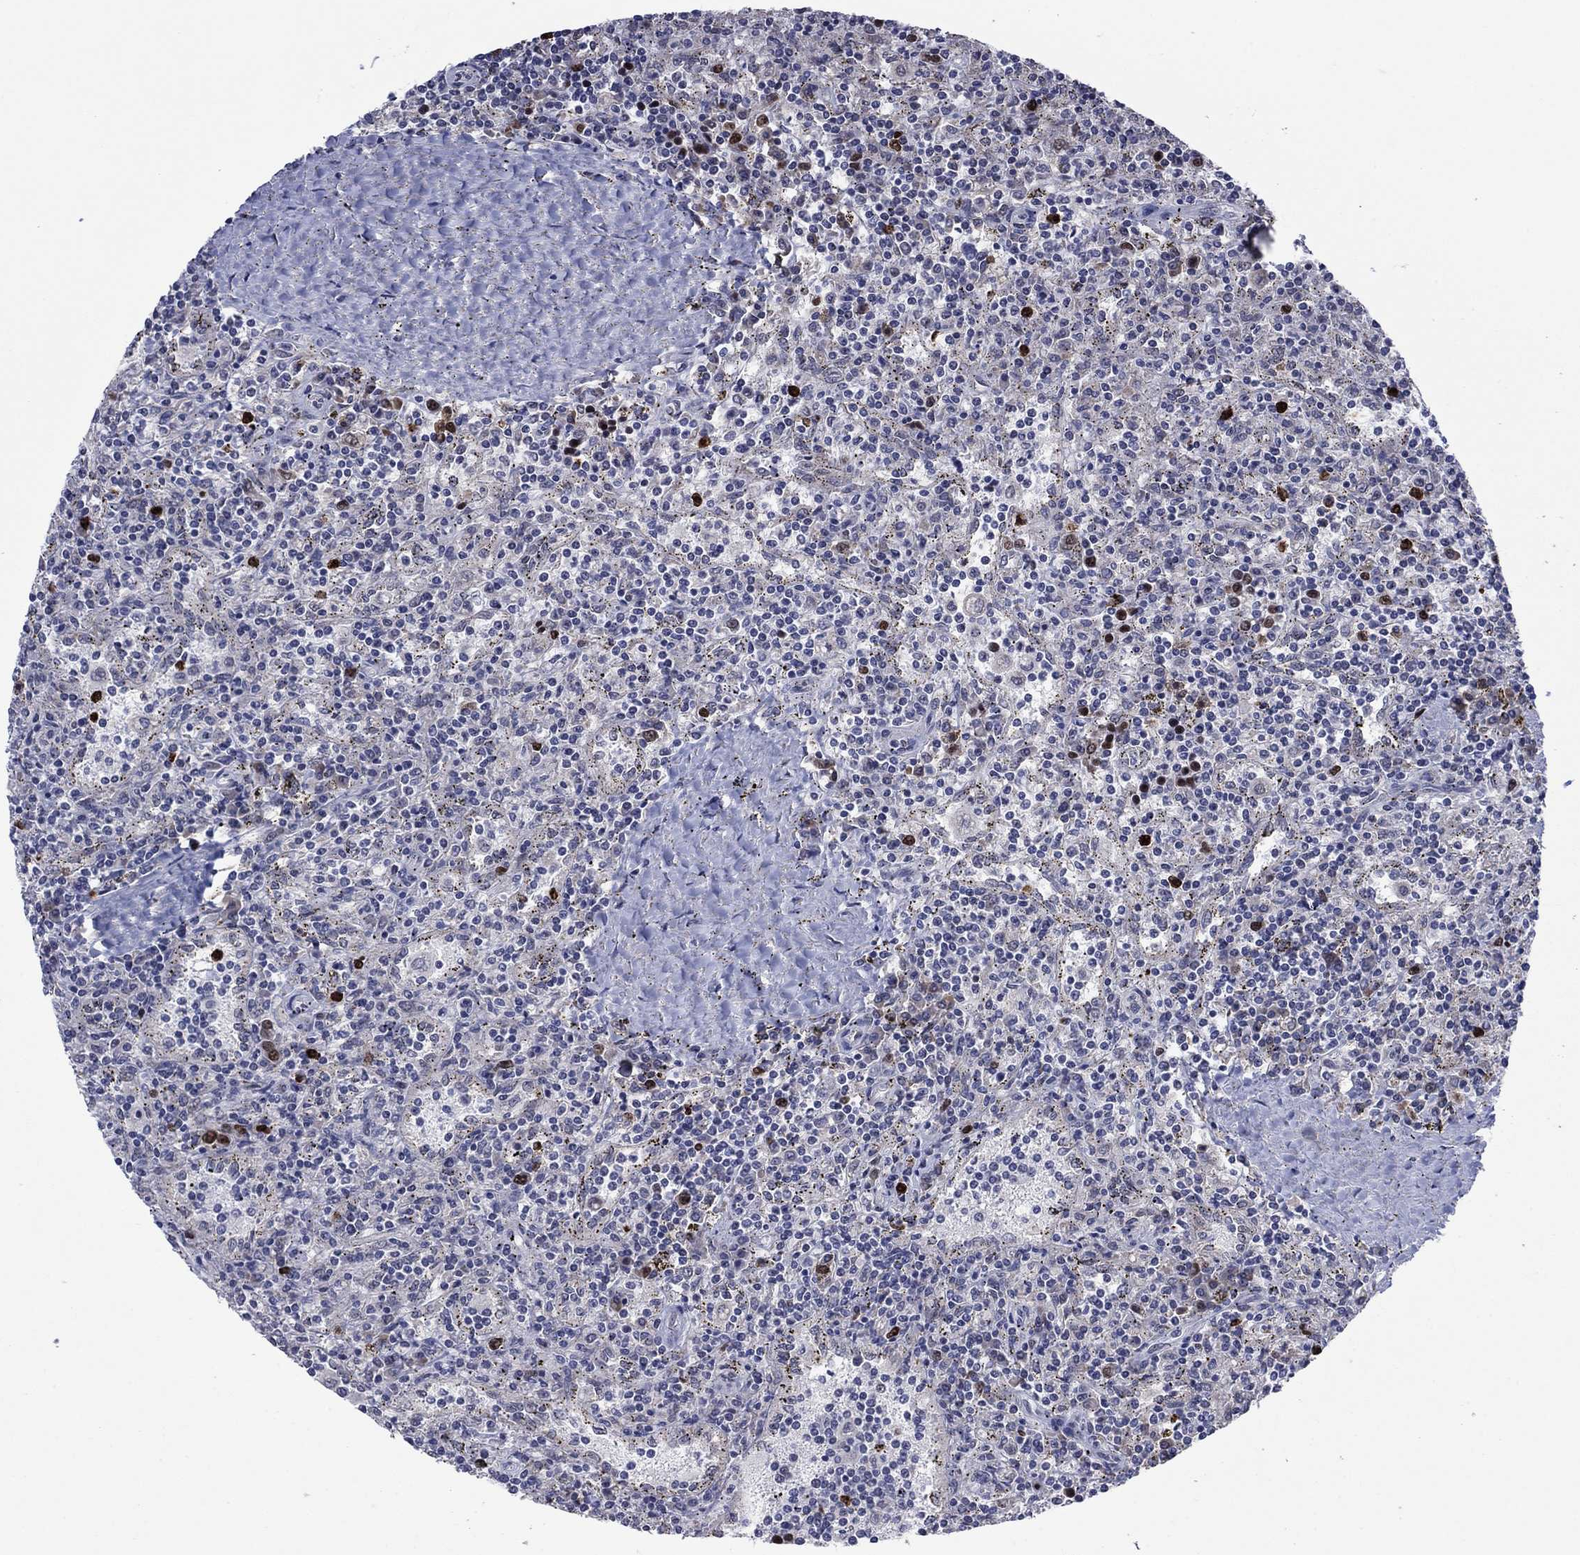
{"staining": {"intensity": "strong", "quantity": "<25%", "location": "nuclear"}, "tissue": "lymphoma", "cell_type": "Tumor cells", "image_type": "cancer", "snomed": [{"axis": "morphology", "description": "Malignant lymphoma, non-Hodgkin's type, Low grade"}, {"axis": "topography", "description": "Spleen"}], "caption": "This is a histology image of immunohistochemistry (IHC) staining of lymphoma, which shows strong staining in the nuclear of tumor cells.", "gene": "CDCA5", "patient": {"sex": "male", "age": 62}}